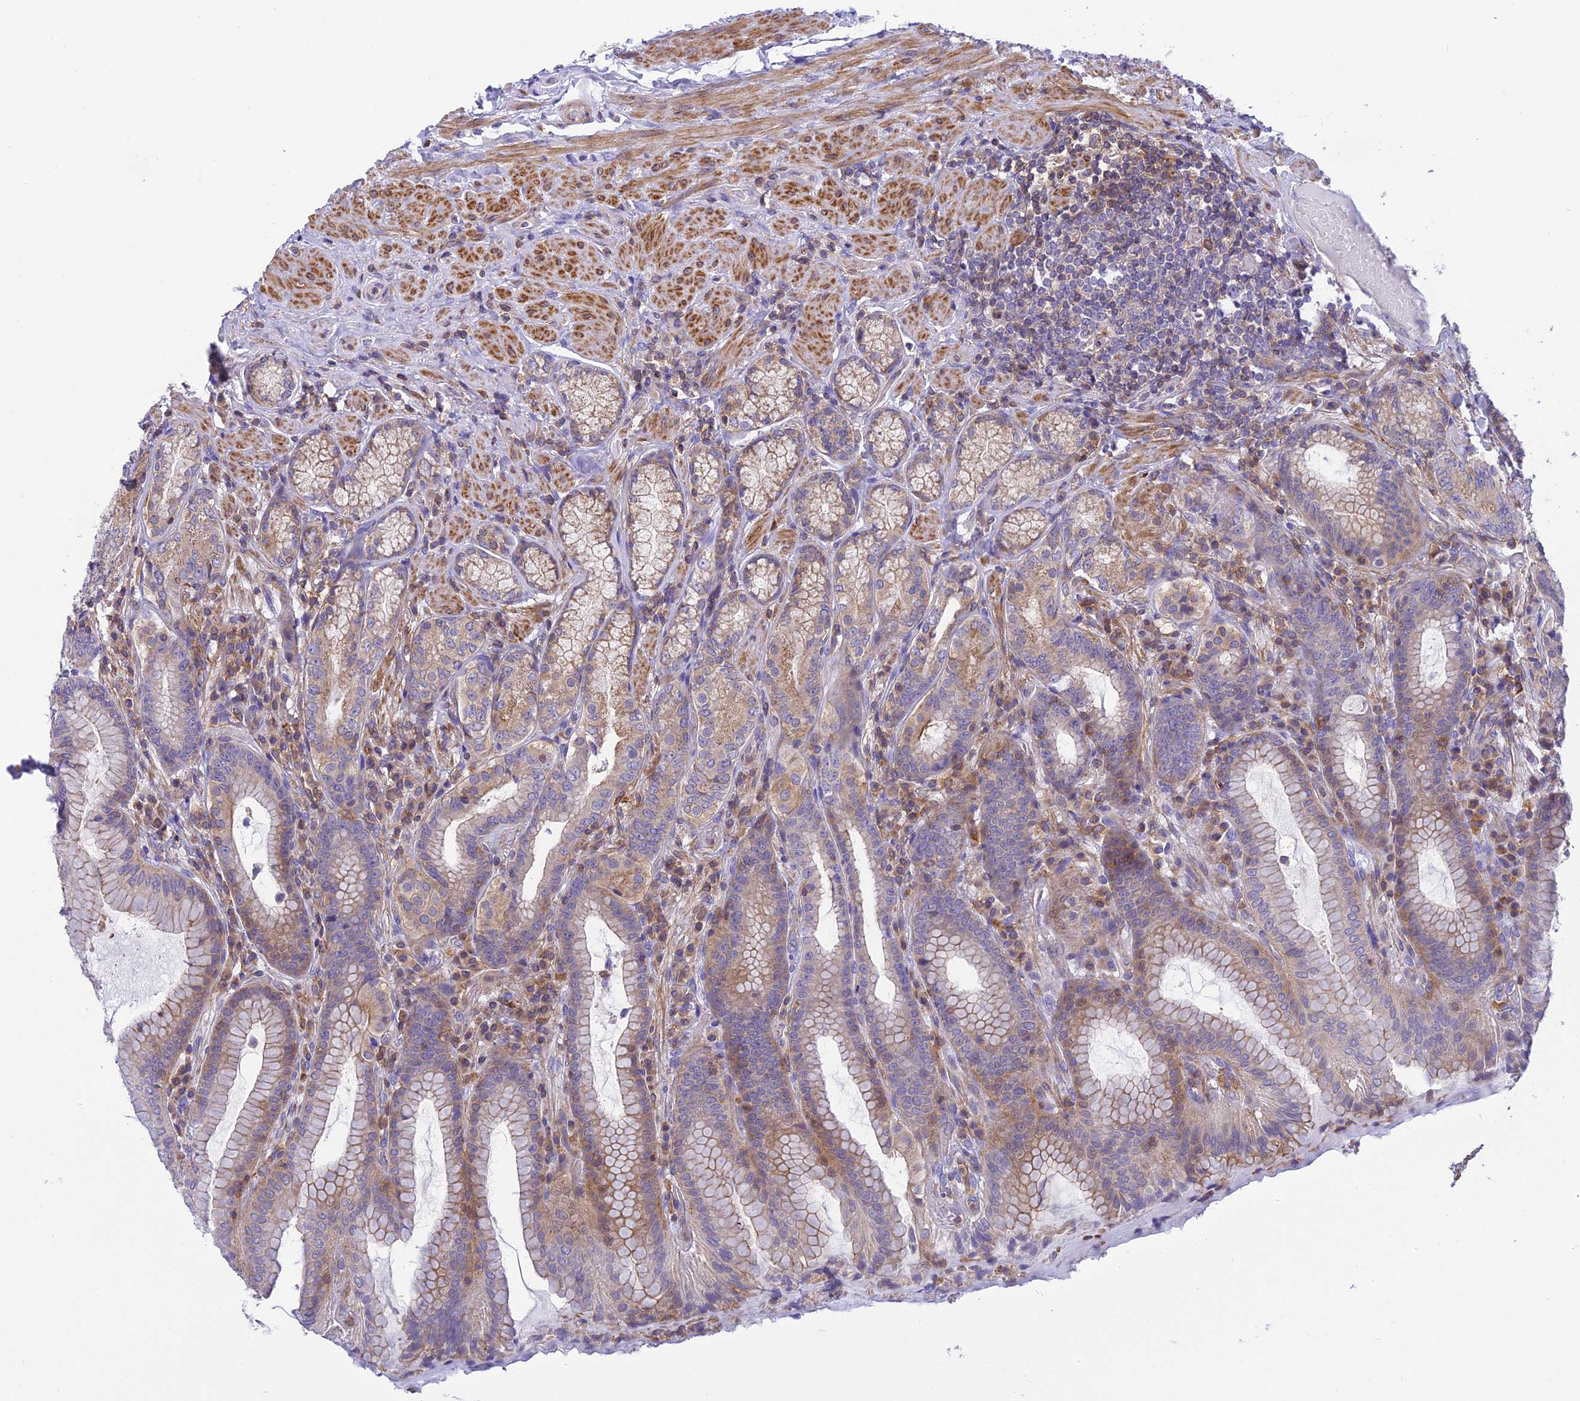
{"staining": {"intensity": "moderate", "quantity": "25%-75%", "location": "cytoplasmic/membranous"}, "tissue": "stomach", "cell_type": "Glandular cells", "image_type": "normal", "snomed": [{"axis": "morphology", "description": "Normal tissue, NOS"}, {"axis": "topography", "description": "Stomach, upper"}, {"axis": "topography", "description": "Stomach, lower"}], "caption": "Immunohistochemistry (IHC) of benign stomach reveals medium levels of moderate cytoplasmic/membranous staining in approximately 25%-75% of glandular cells.", "gene": "CORO7", "patient": {"sex": "female", "age": 76}}